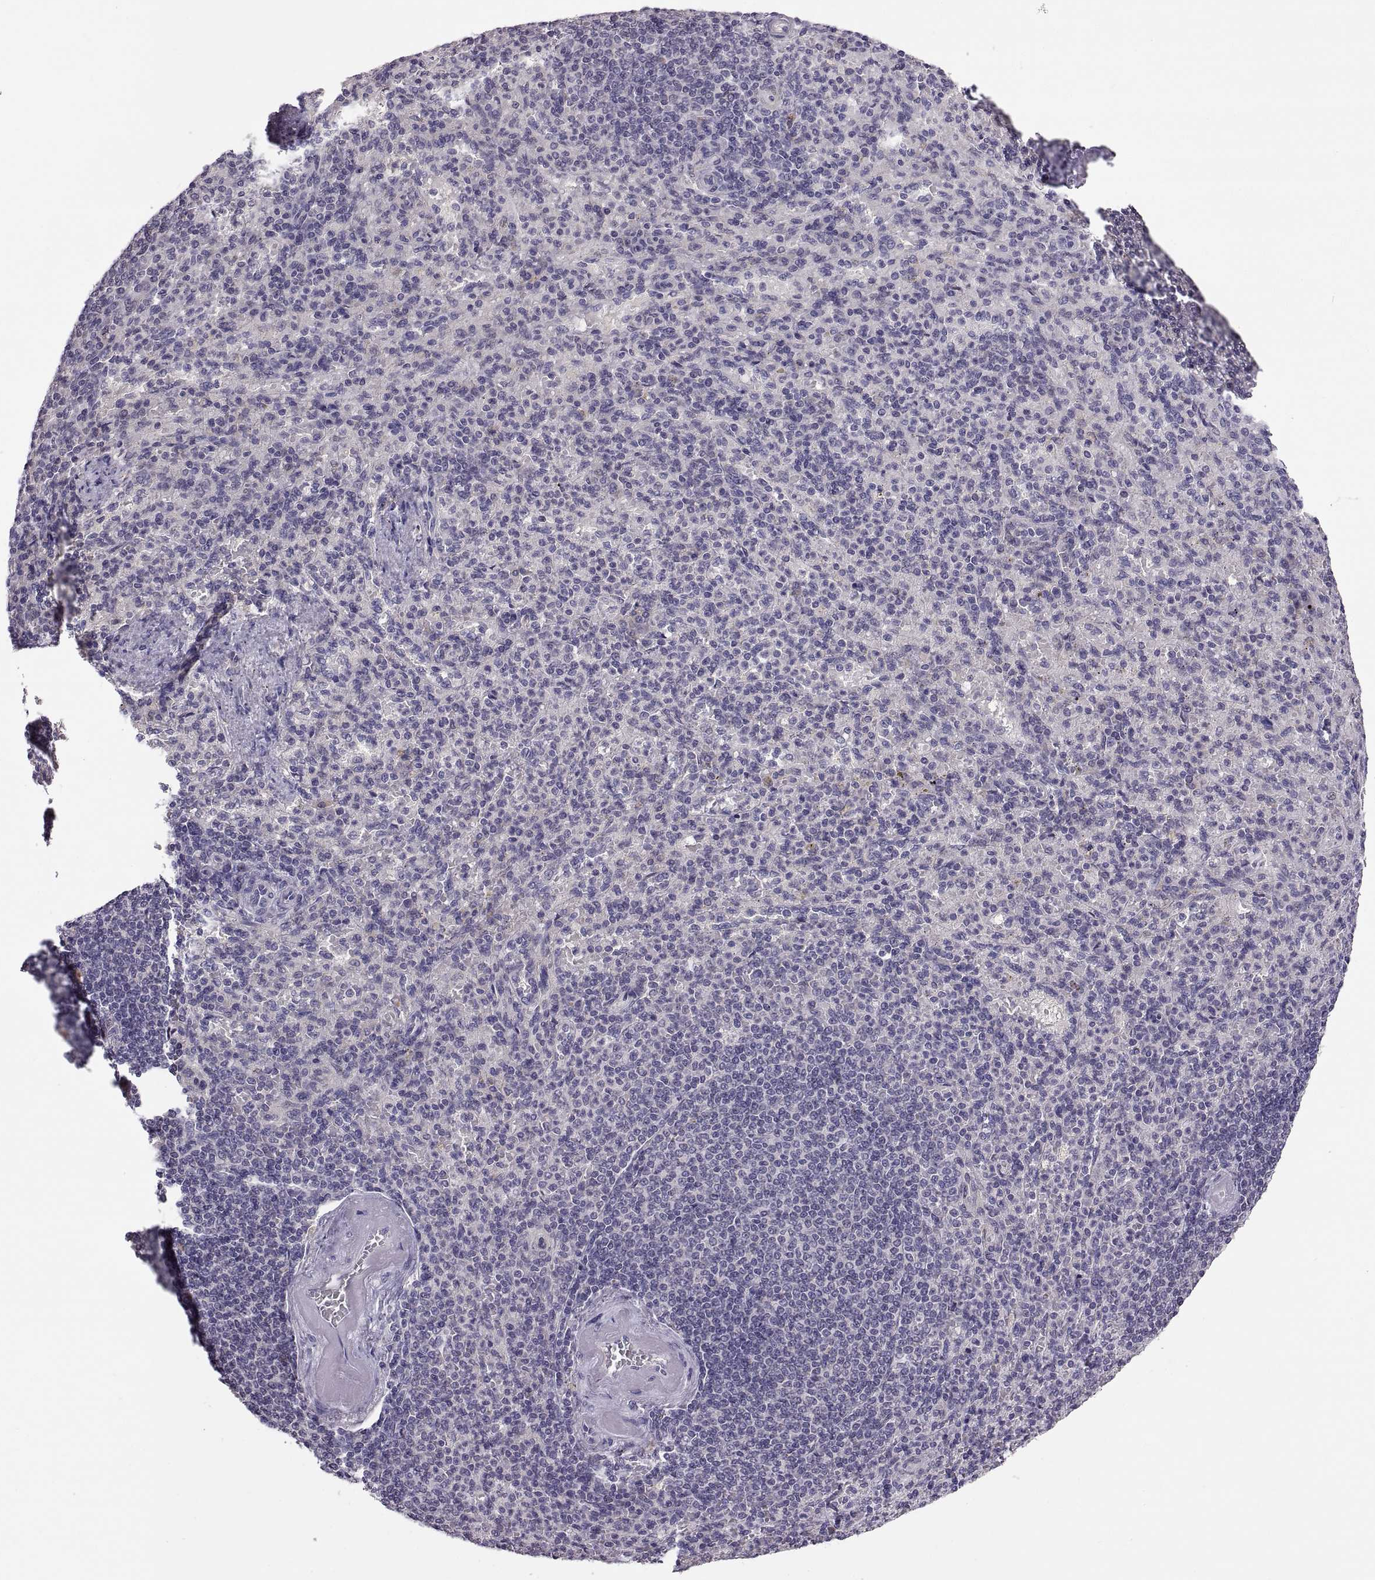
{"staining": {"intensity": "negative", "quantity": "none", "location": "none"}, "tissue": "spleen", "cell_type": "Cells in red pulp", "image_type": "normal", "snomed": [{"axis": "morphology", "description": "Normal tissue, NOS"}, {"axis": "topography", "description": "Spleen"}], "caption": "An immunohistochemistry (IHC) micrograph of benign spleen is shown. There is no staining in cells in red pulp of spleen.", "gene": "ACSBG2", "patient": {"sex": "female", "age": 74}}